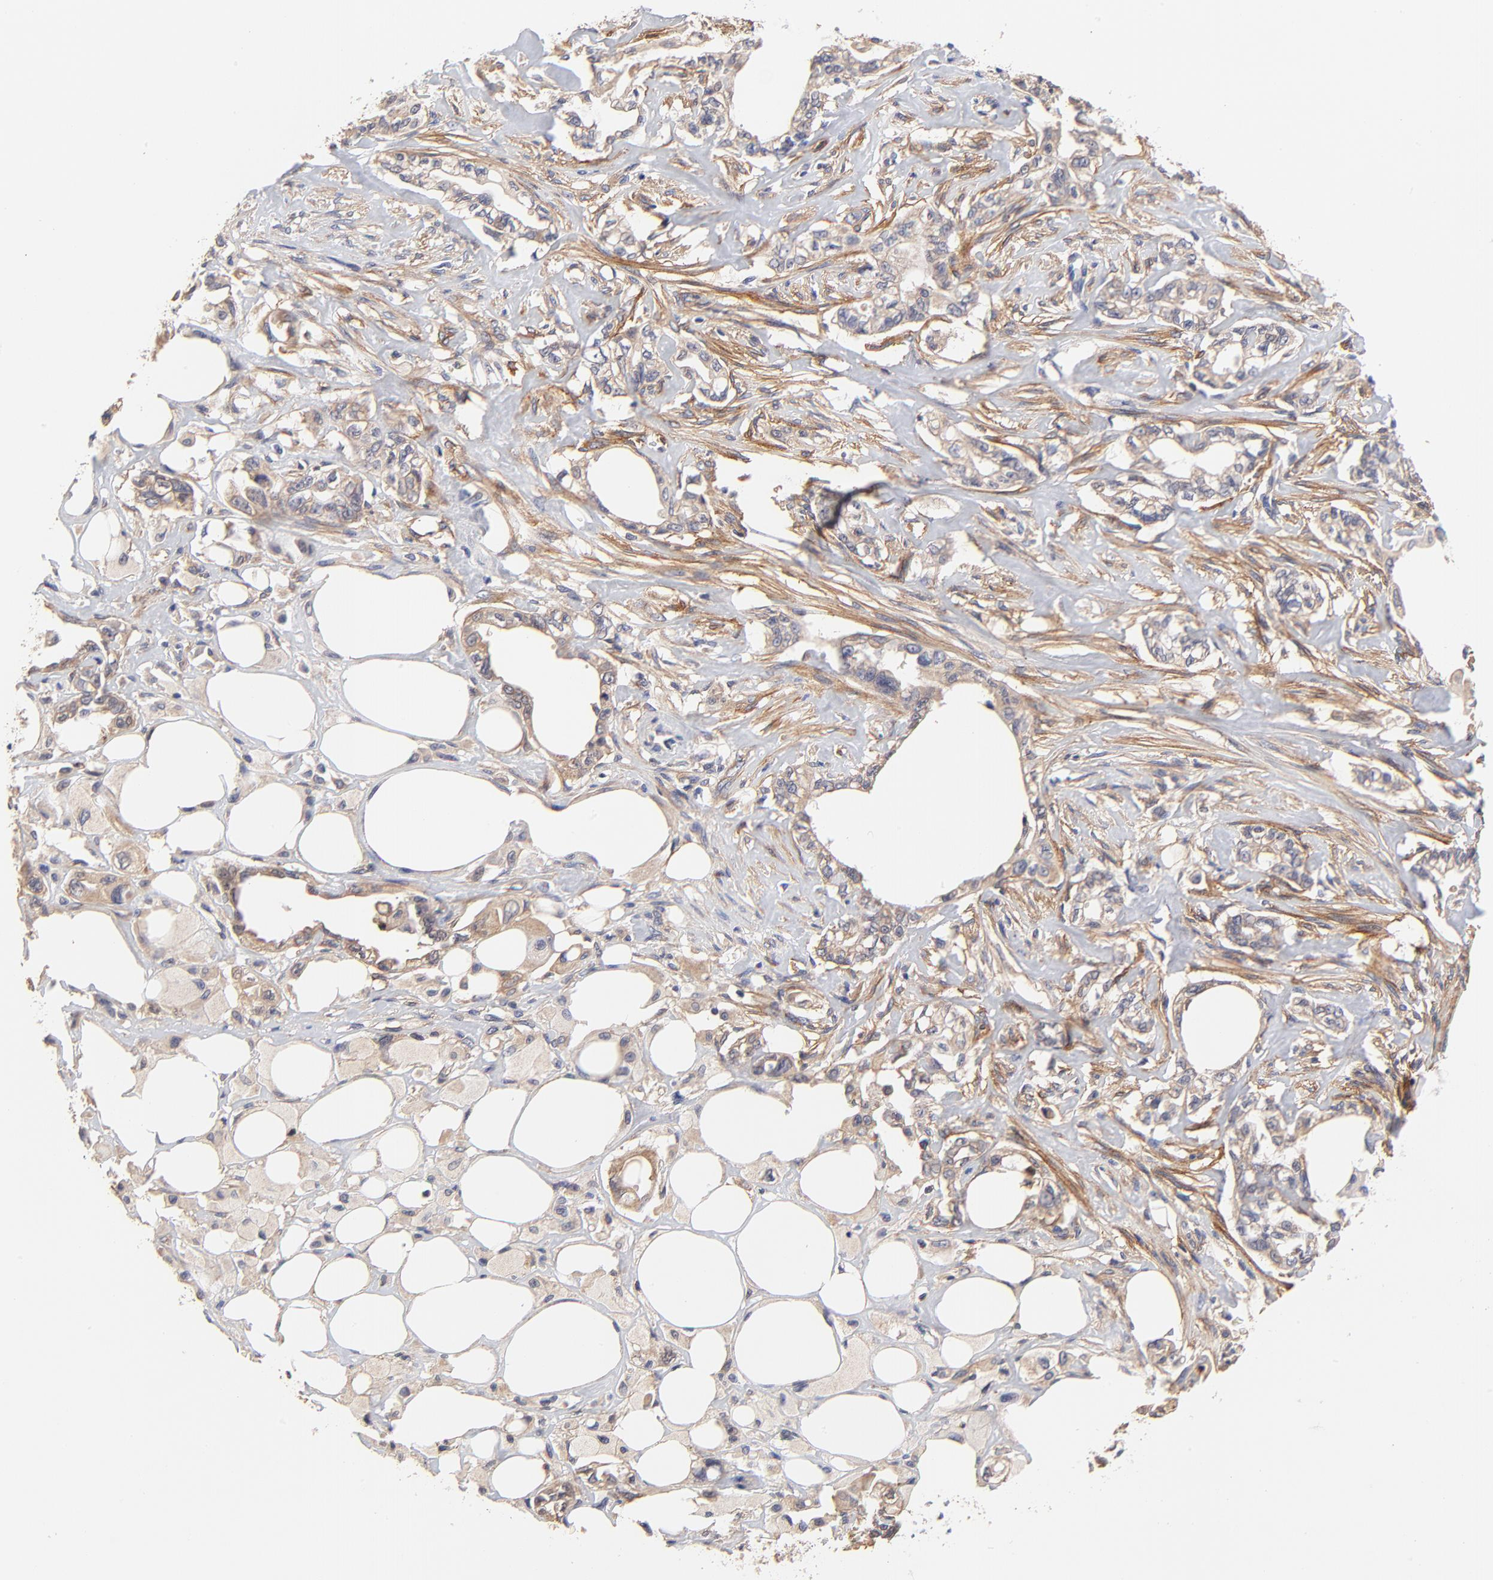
{"staining": {"intensity": "moderate", "quantity": ">75%", "location": "cytoplasmic/membranous"}, "tissue": "pancreatic cancer", "cell_type": "Tumor cells", "image_type": "cancer", "snomed": [{"axis": "morphology", "description": "Normal tissue, NOS"}, {"axis": "topography", "description": "Pancreas"}], "caption": "A brown stain shows moderate cytoplasmic/membranous positivity of a protein in pancreatic cancer tumor cells.", "gene": "PTK7", "patient": {"sex": "male", "age": 42}}